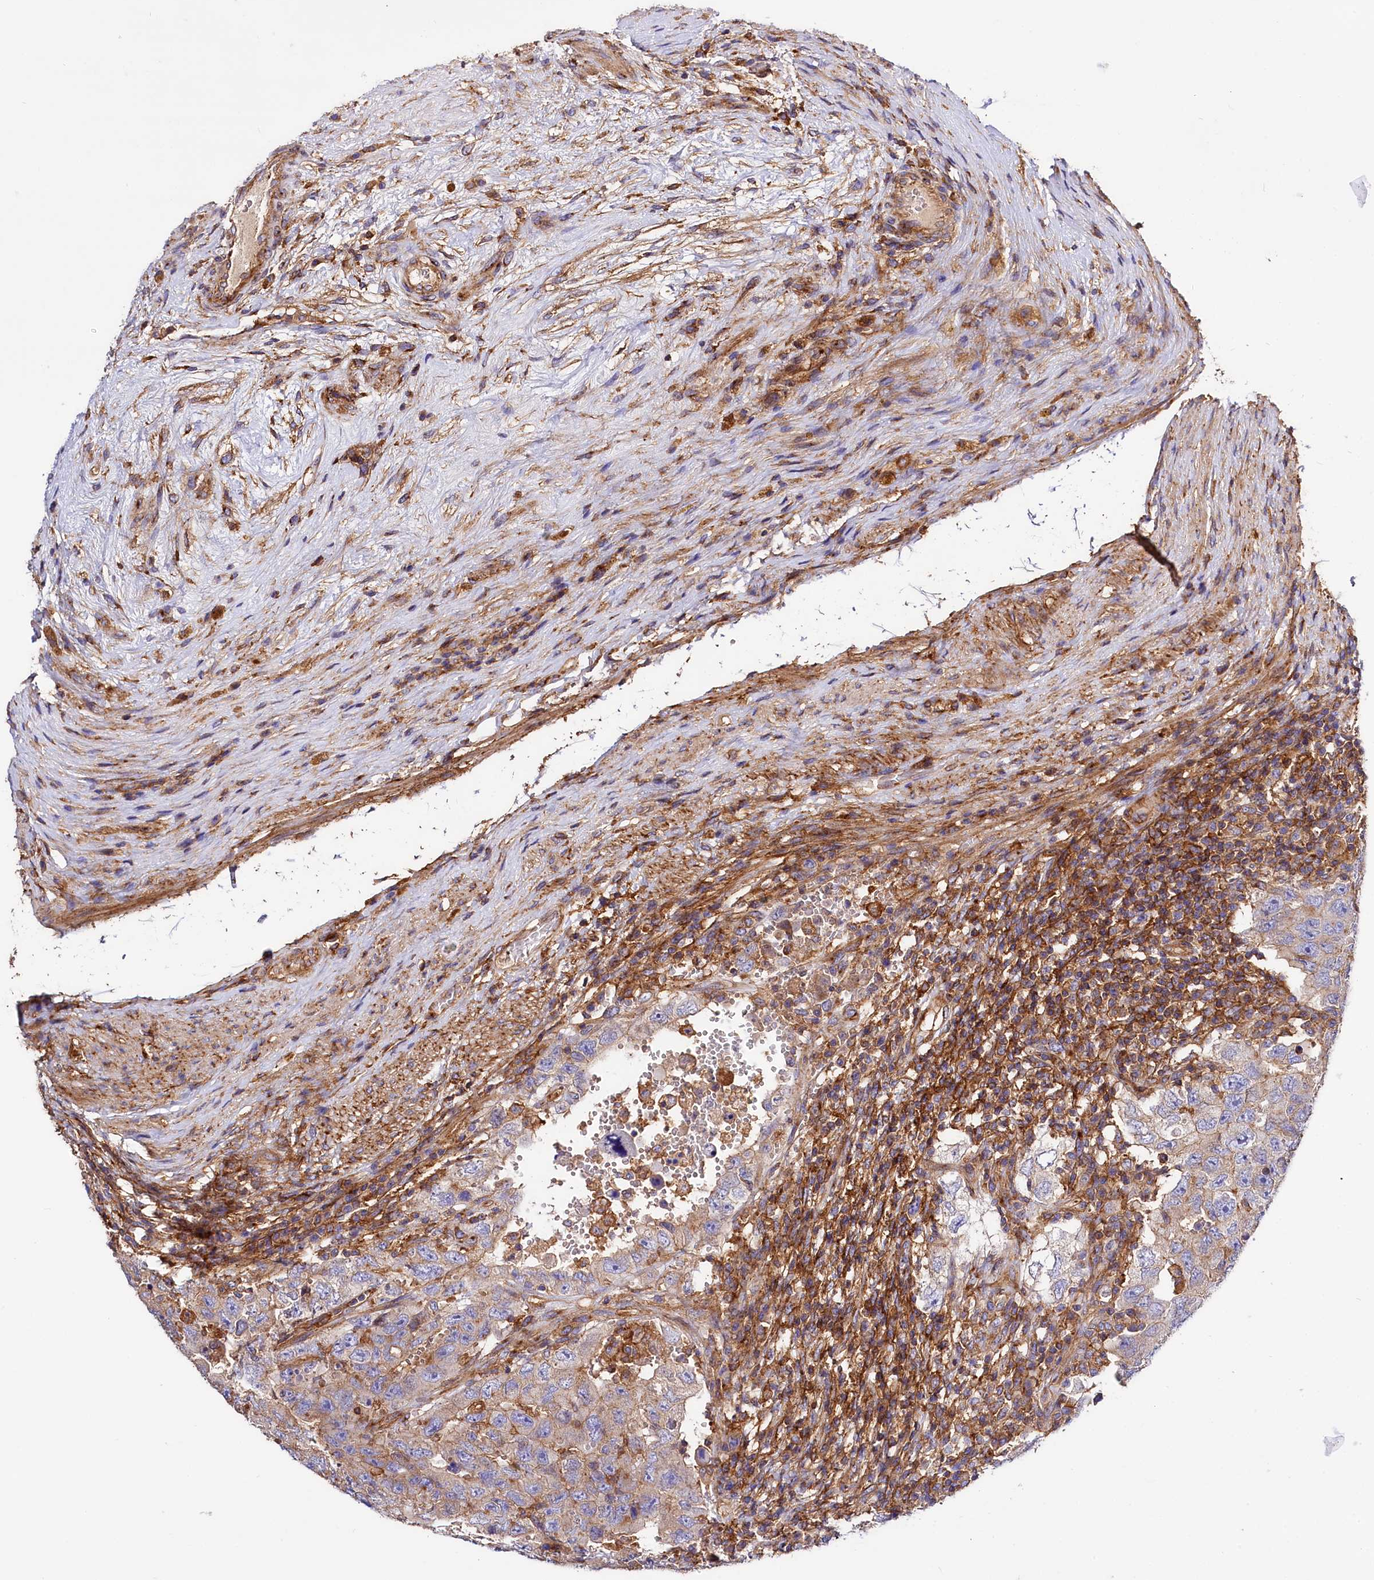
{"staining": {"intensity": "weak", "quantity": "25%-75%", "location": "cytoplasmic/membranous"}, "tissue": "testis cancer", "cell_type": "Tumor cells", "image_type": "cancer", "snomed": [{"axis": "morphology", "description": "Carcinoma, Embryonal, NOS"}, {"axis": "topography", "description": "Testis"}], "caption": "Testis embryonal carcinoma tissue reveals weak cytoplasmic/membranous expression in approximately 25%-75% of tumor cells, visualized by immunohistochemistry.", "gene": "ANO6", "patient": {"sex": "male", "age": 26}}